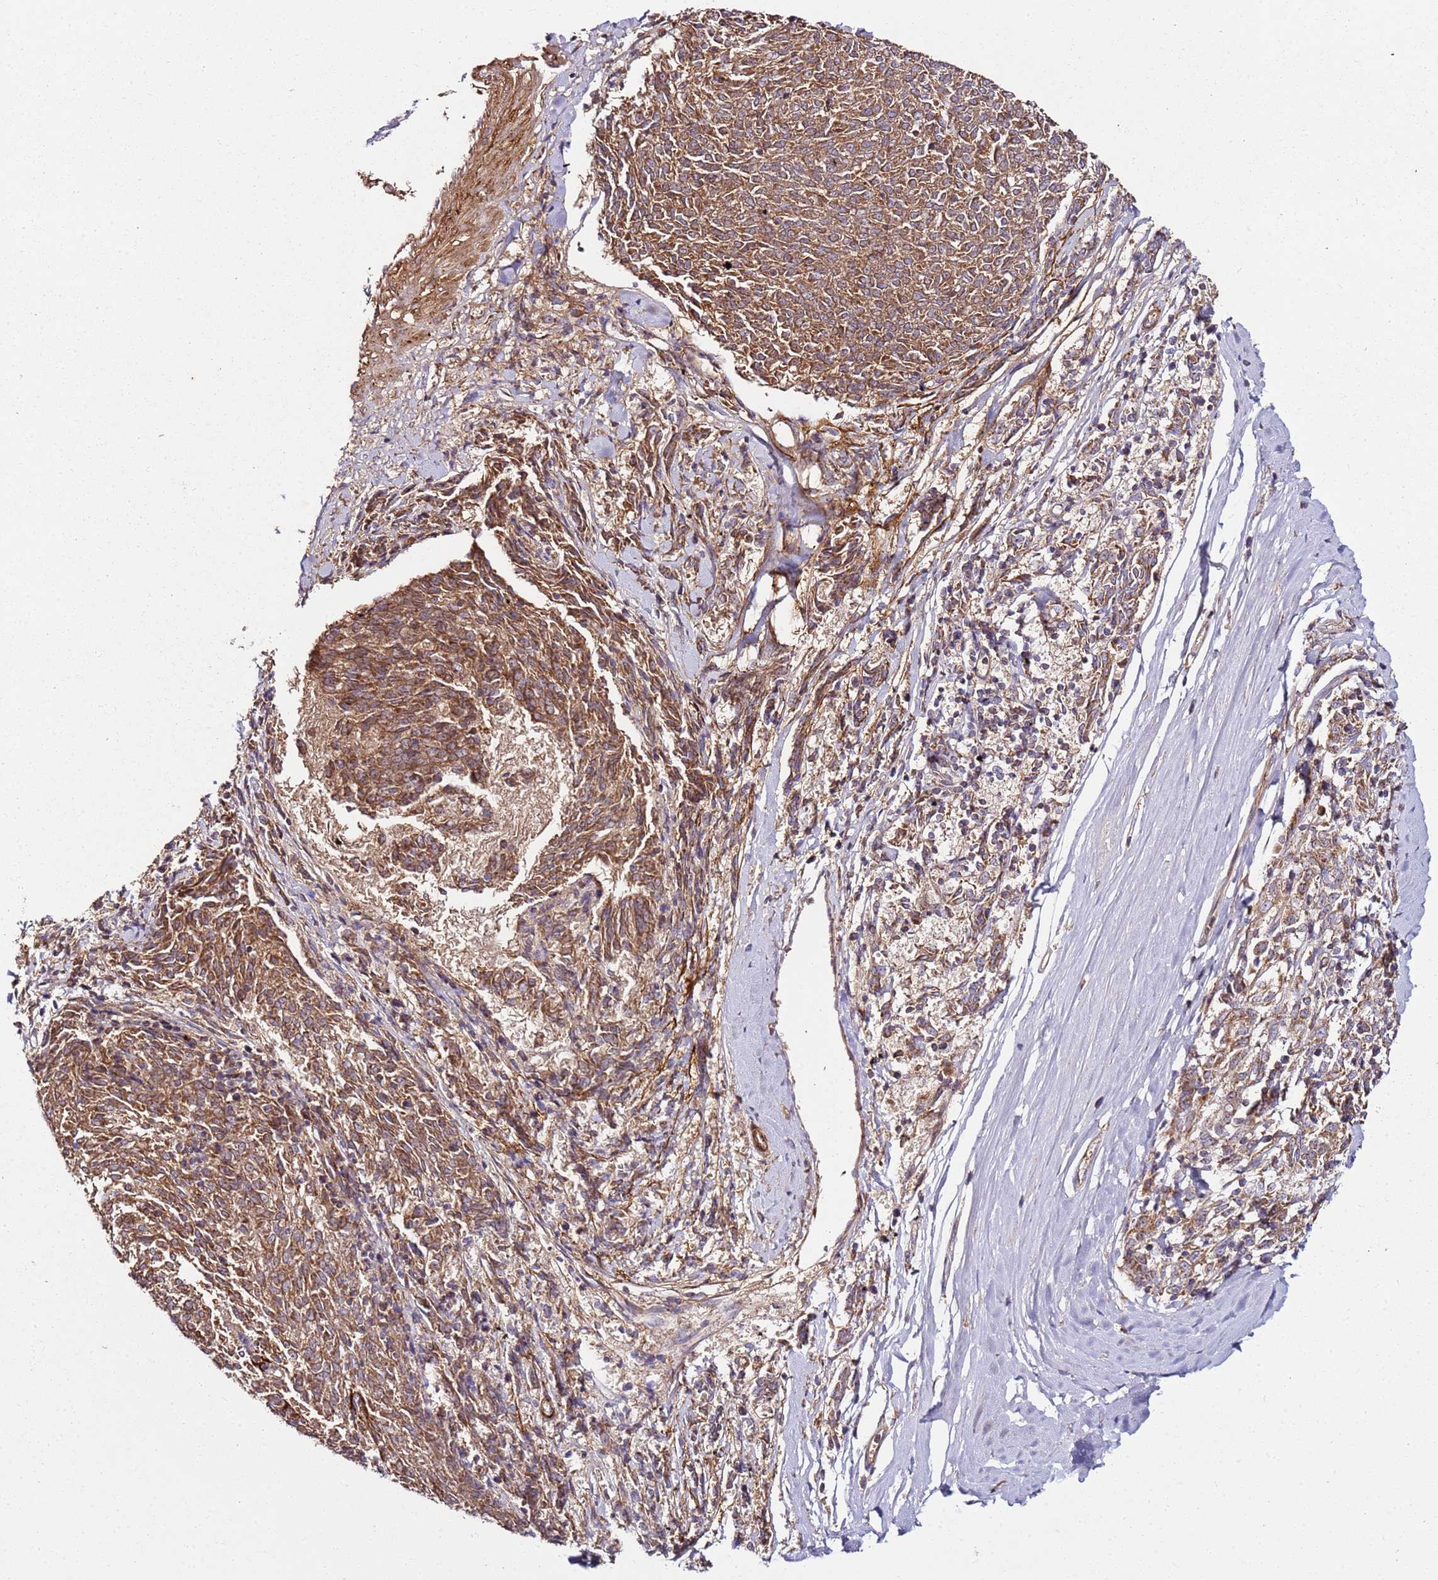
{"staining": {"intensity": "moderate", "quantity": ">75%", "location": "cytoplasmic/membranous"}, "tissue": "melanoma", "cell_type": "Tumor cells", "image_type": "cancer", "snomed": [{"axis": "morphology", "description": "Malignant melanoma, NOS"}, {"axis": "topography", "description": "Skin"}], "caption": "Melanoma was stained to show a protein in brown. There is medium levels of moderate cytoplasmic/membranous expression in approximately >75% of tumor cells.", "gene": "KRTAP21-3", "patient": {"sex": "female", "age": 72}}